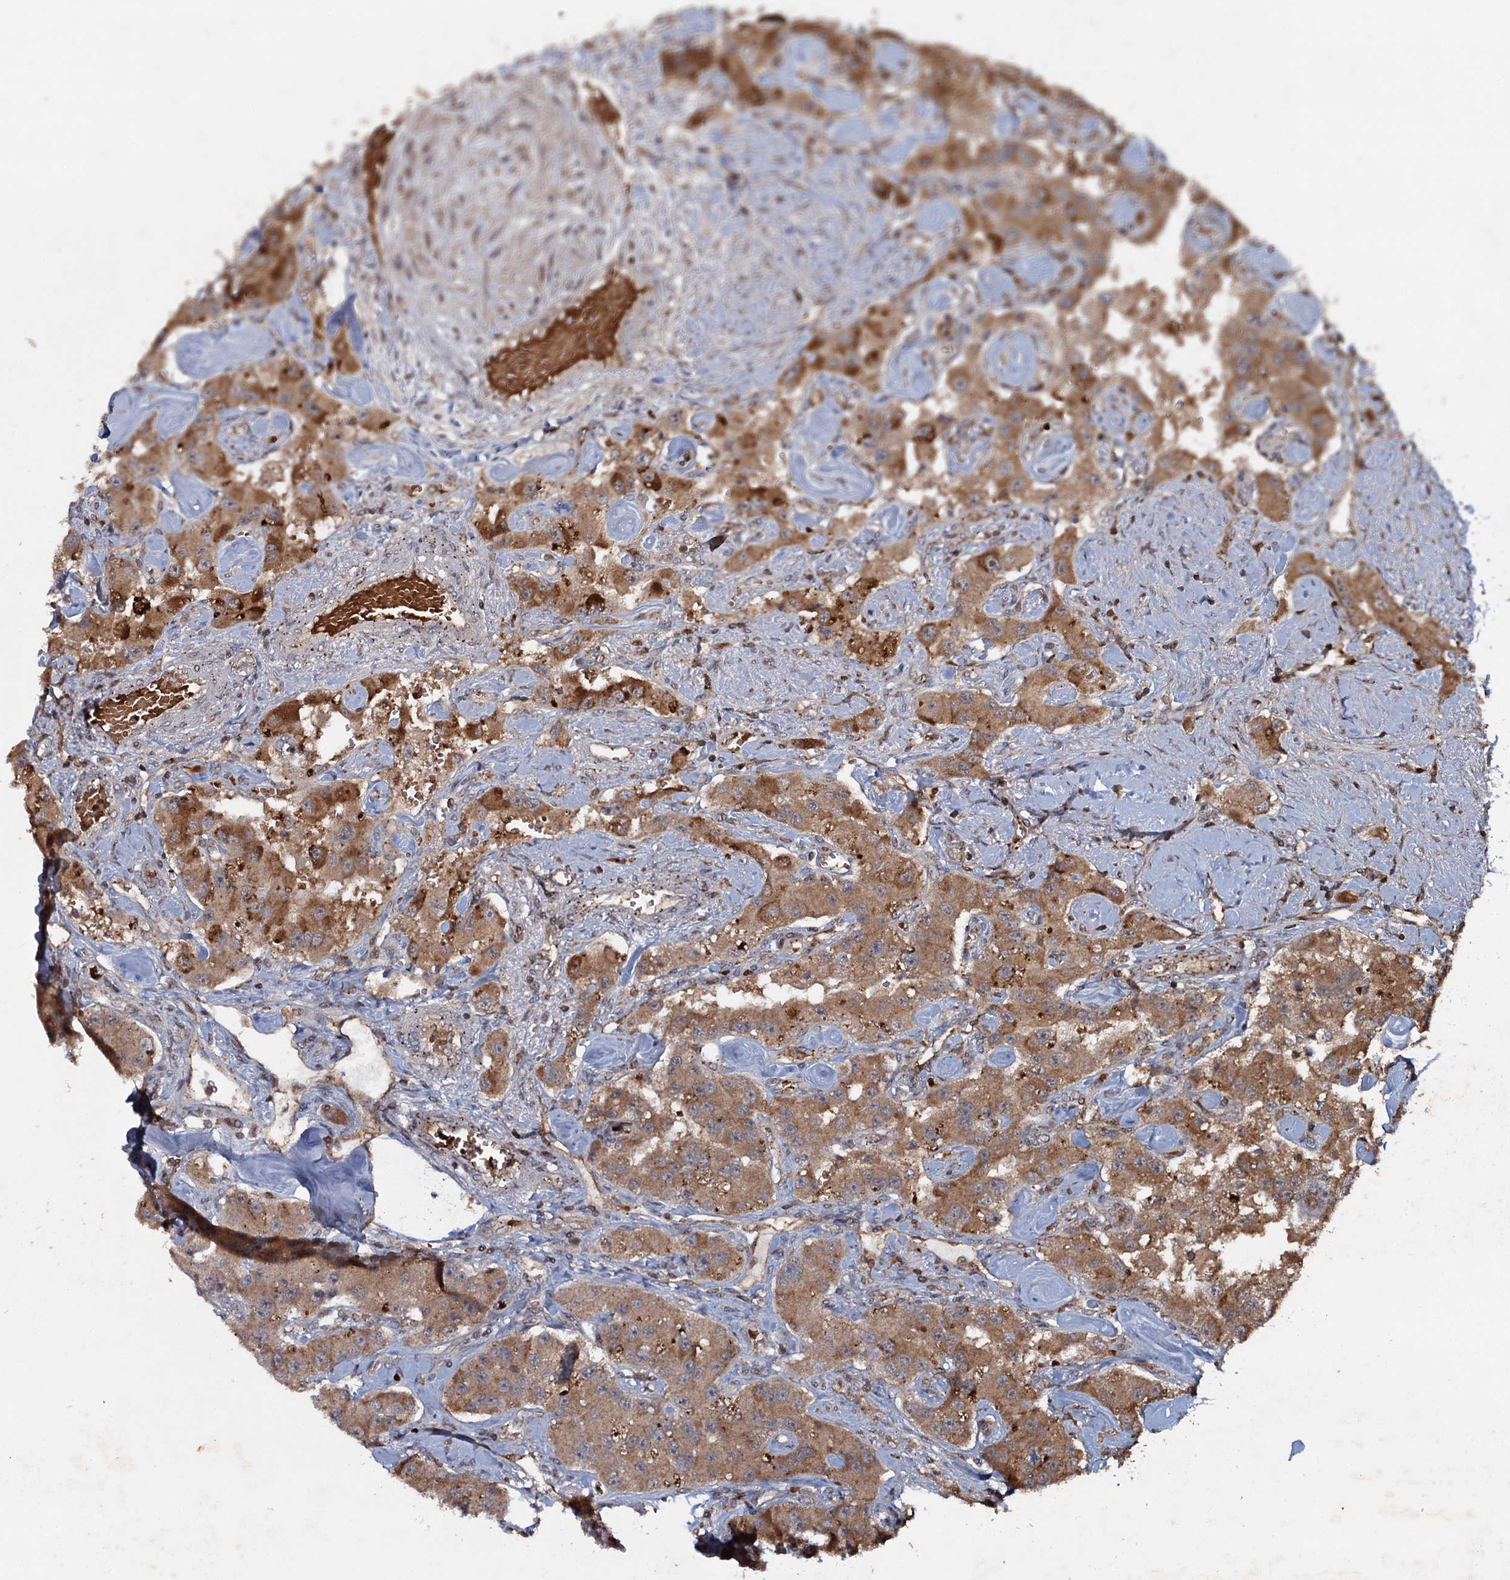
{"staining": {"intensity": "moderate", "quantity": ">75%", "location": "cytoplasmic/membranous"}, "tissue": "carcinoid", "cell_type": "Tumor cells", "image_type": "cancer", "snomed": [{"axis": "morphology", "description": "Carcinoid, malignant, NOS"}, {"axis": "topography", "description": "Pancreas"}], "caption": "Immunohistochemistry image of human carcinoid stained for a protein (brown), which reveals medium levels of moderate cytoplasmic/membranous expression in approximately >75% of tumor cells.", "gene": "ADGRG3", "patient": {"sex": "male", "age": 41}}